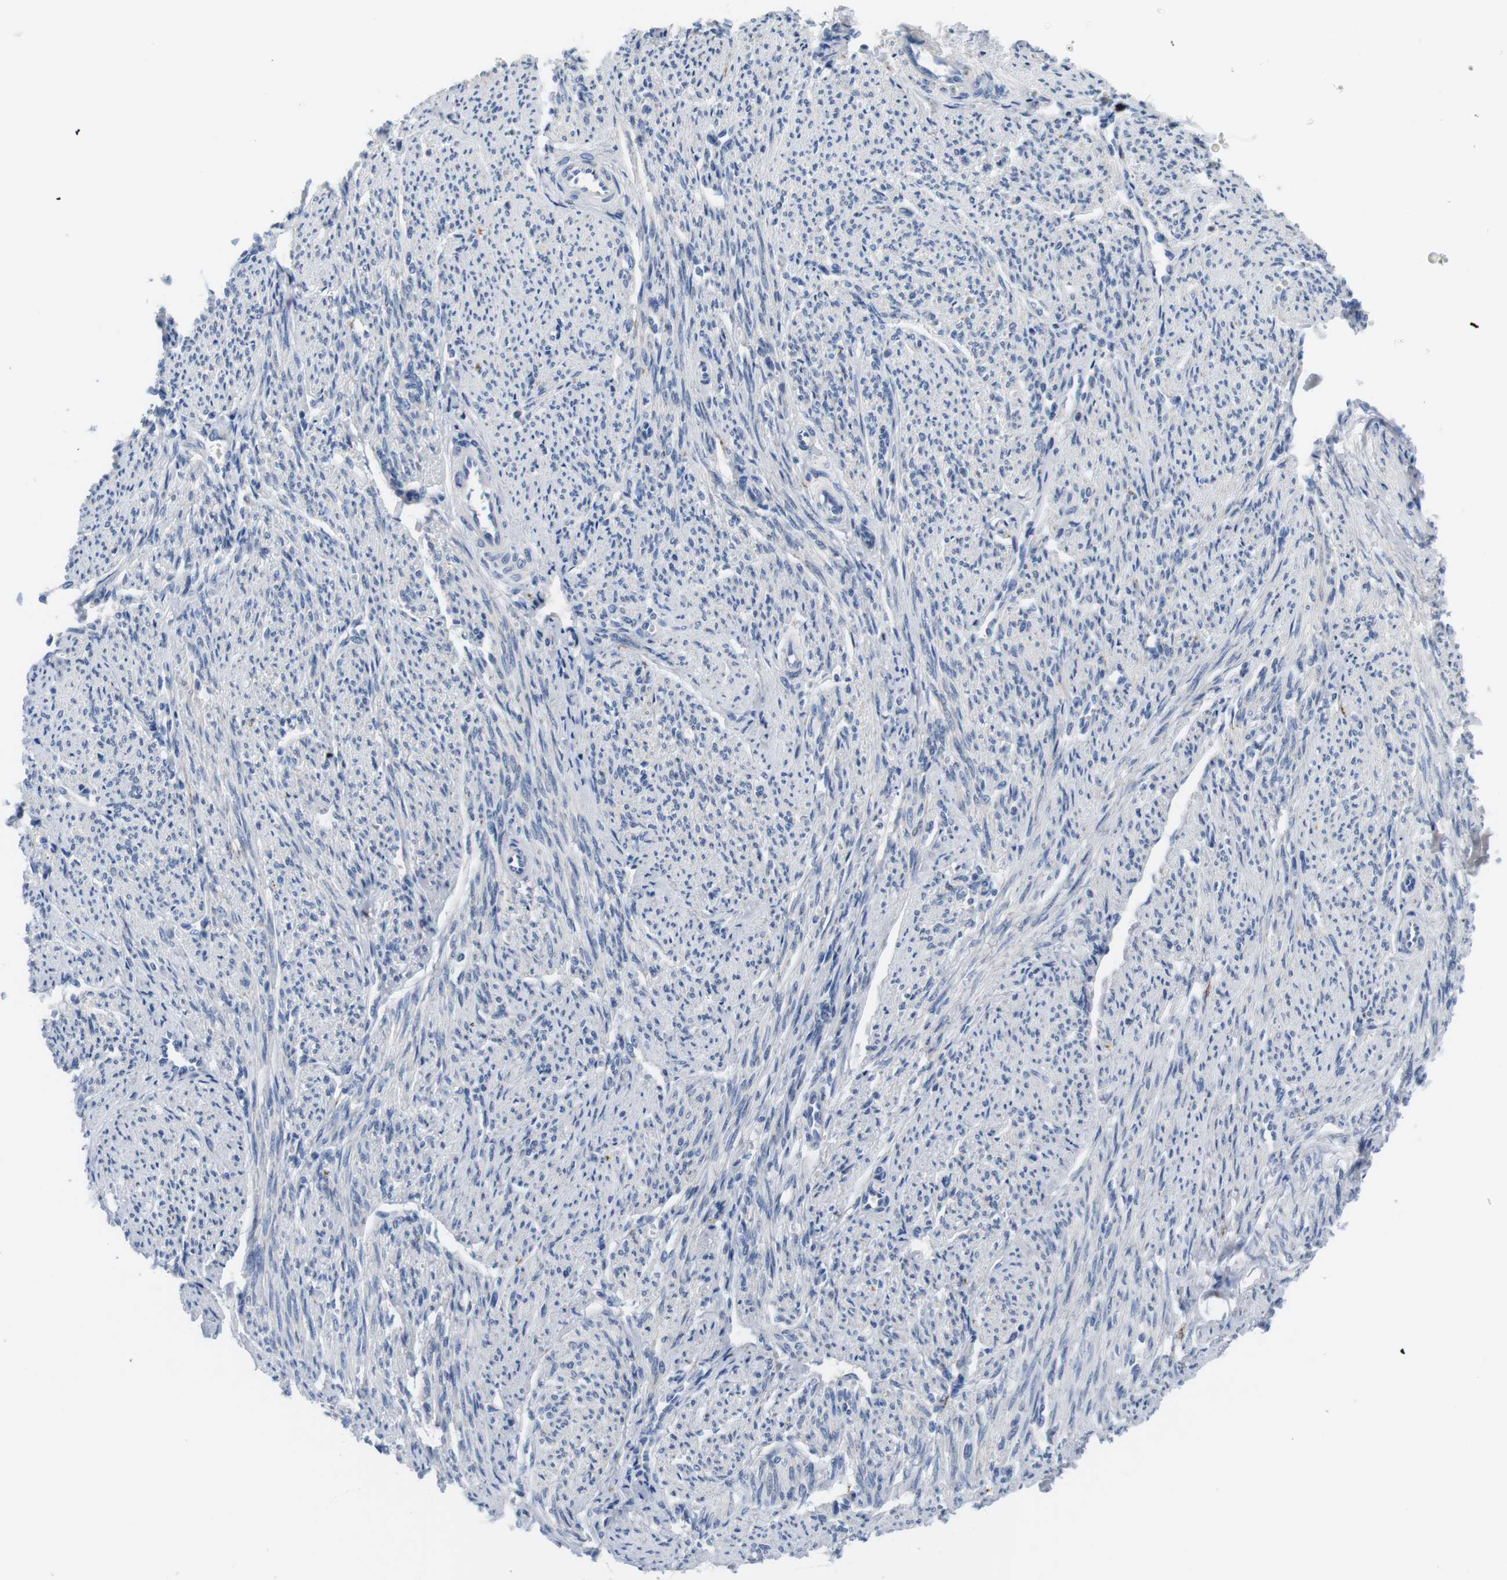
{"staining": {"intensity": "negative", "quantity": "none", "location": "none"}, "tissue": "smooth muscle", "cell_type": "Smooth muscle cells", "image_type": "normal", "snomed": [{"axis": "morphology", "description": "Normal tissue, NOS"}, {"axis": "topography", "description": "Smooth muscle"}], "caption": "Protein analysis of benign smooth muscle shows no significant positivity in smooth muscle cells.", "gene": "MAP6", "patient": {"sex": "female", "age": 65}}